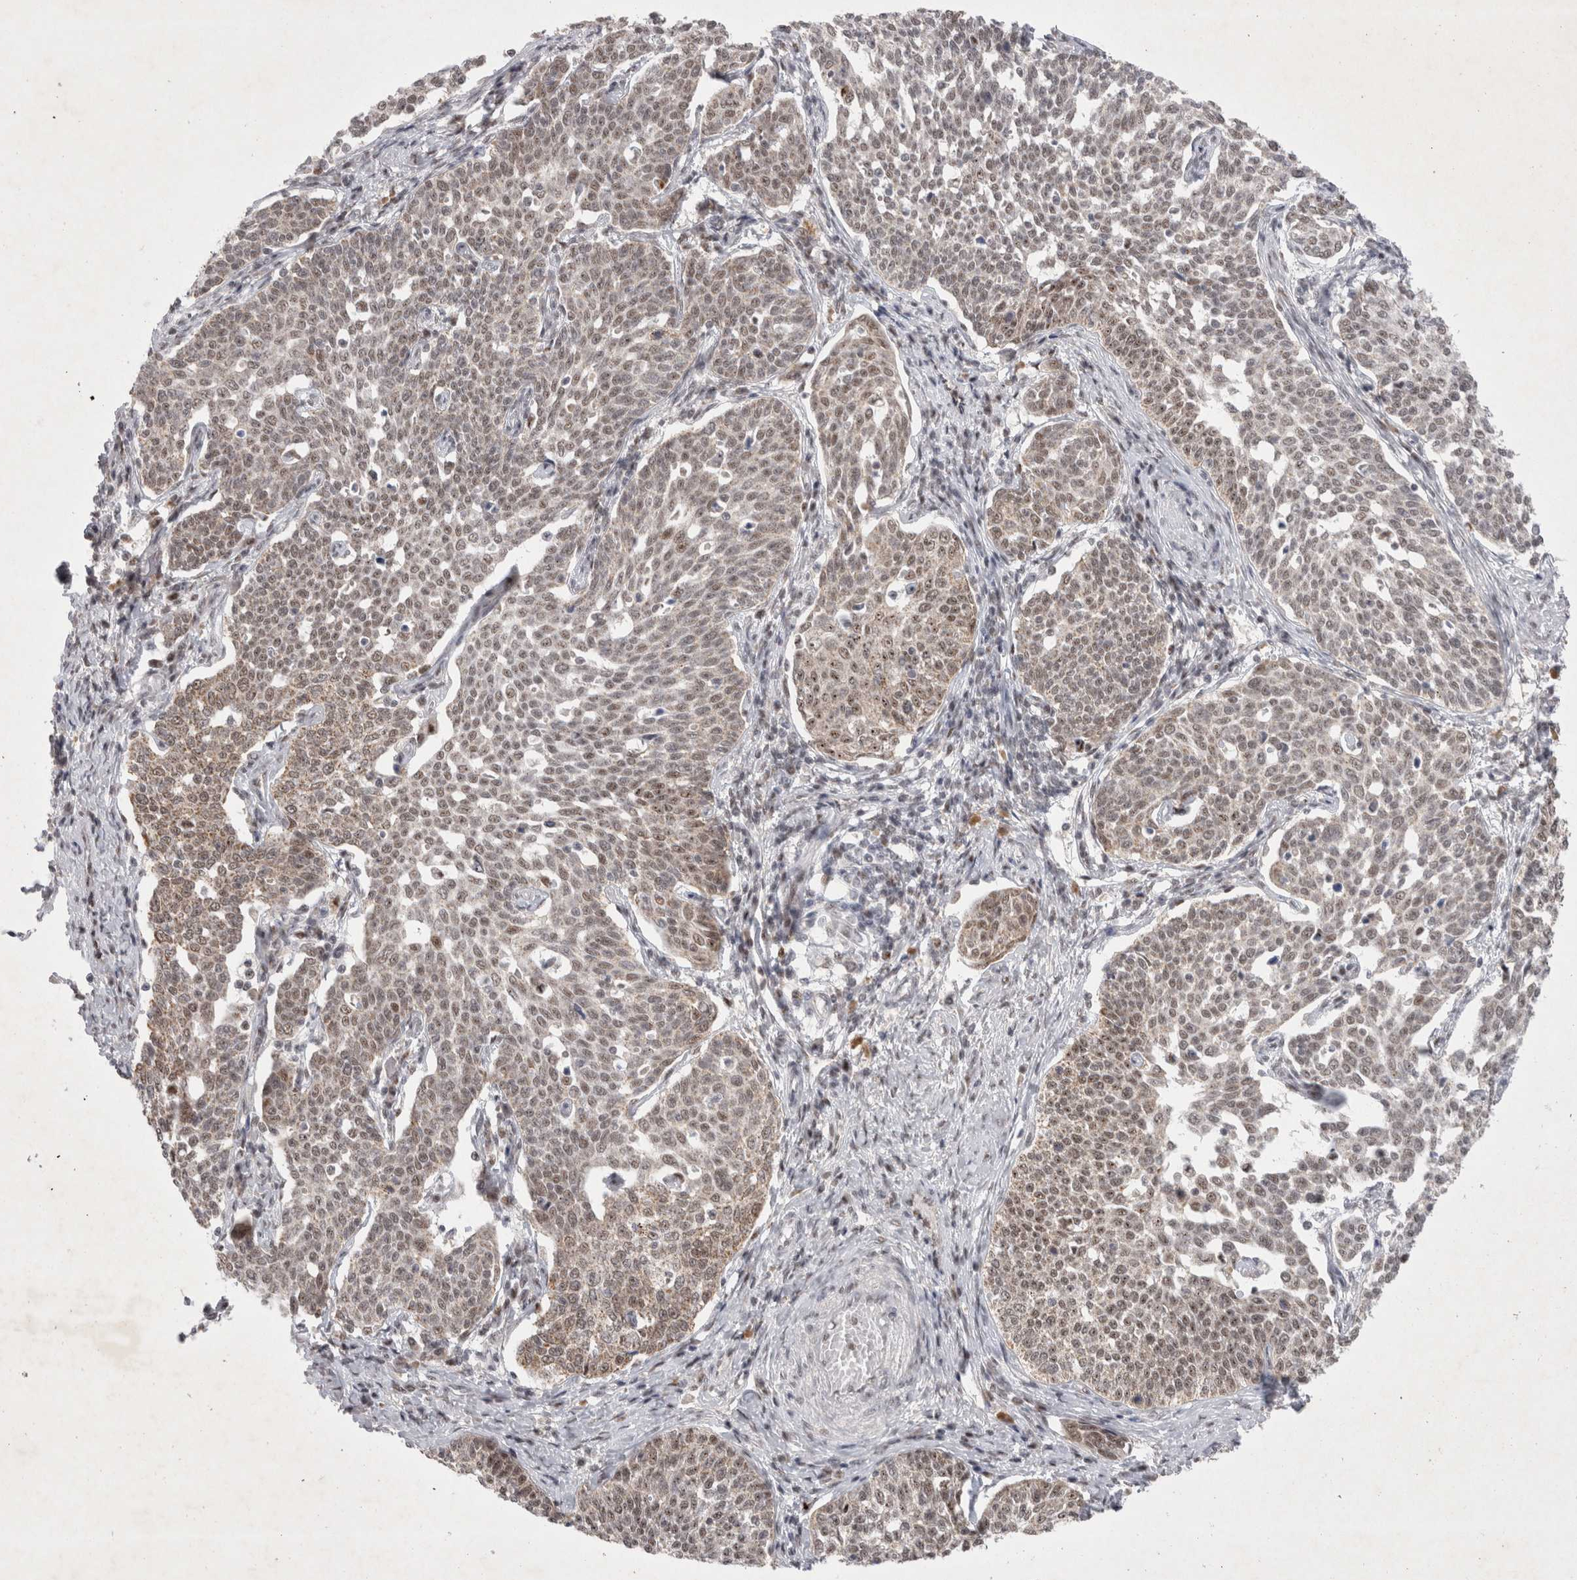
{"staining": {"intensity": "weak", "quantity": ">75%", "location": "nuclear"}, "tissue": "cervical cancer", "cell_type": "Tumor cells", "image_type": "cancer", "snomed": [{"axis": "morphology", "description": "Squamous cell carcinoma, NOS"}, {"axis": "topography", "description": "Cervix"}], "caption": "Cervical squamous cell carcinoma stained with a protein marker demonstrates weak staining in tumor cells.", "gene": "MRPL37", "patient": {"sex": "female", "age": 34}}